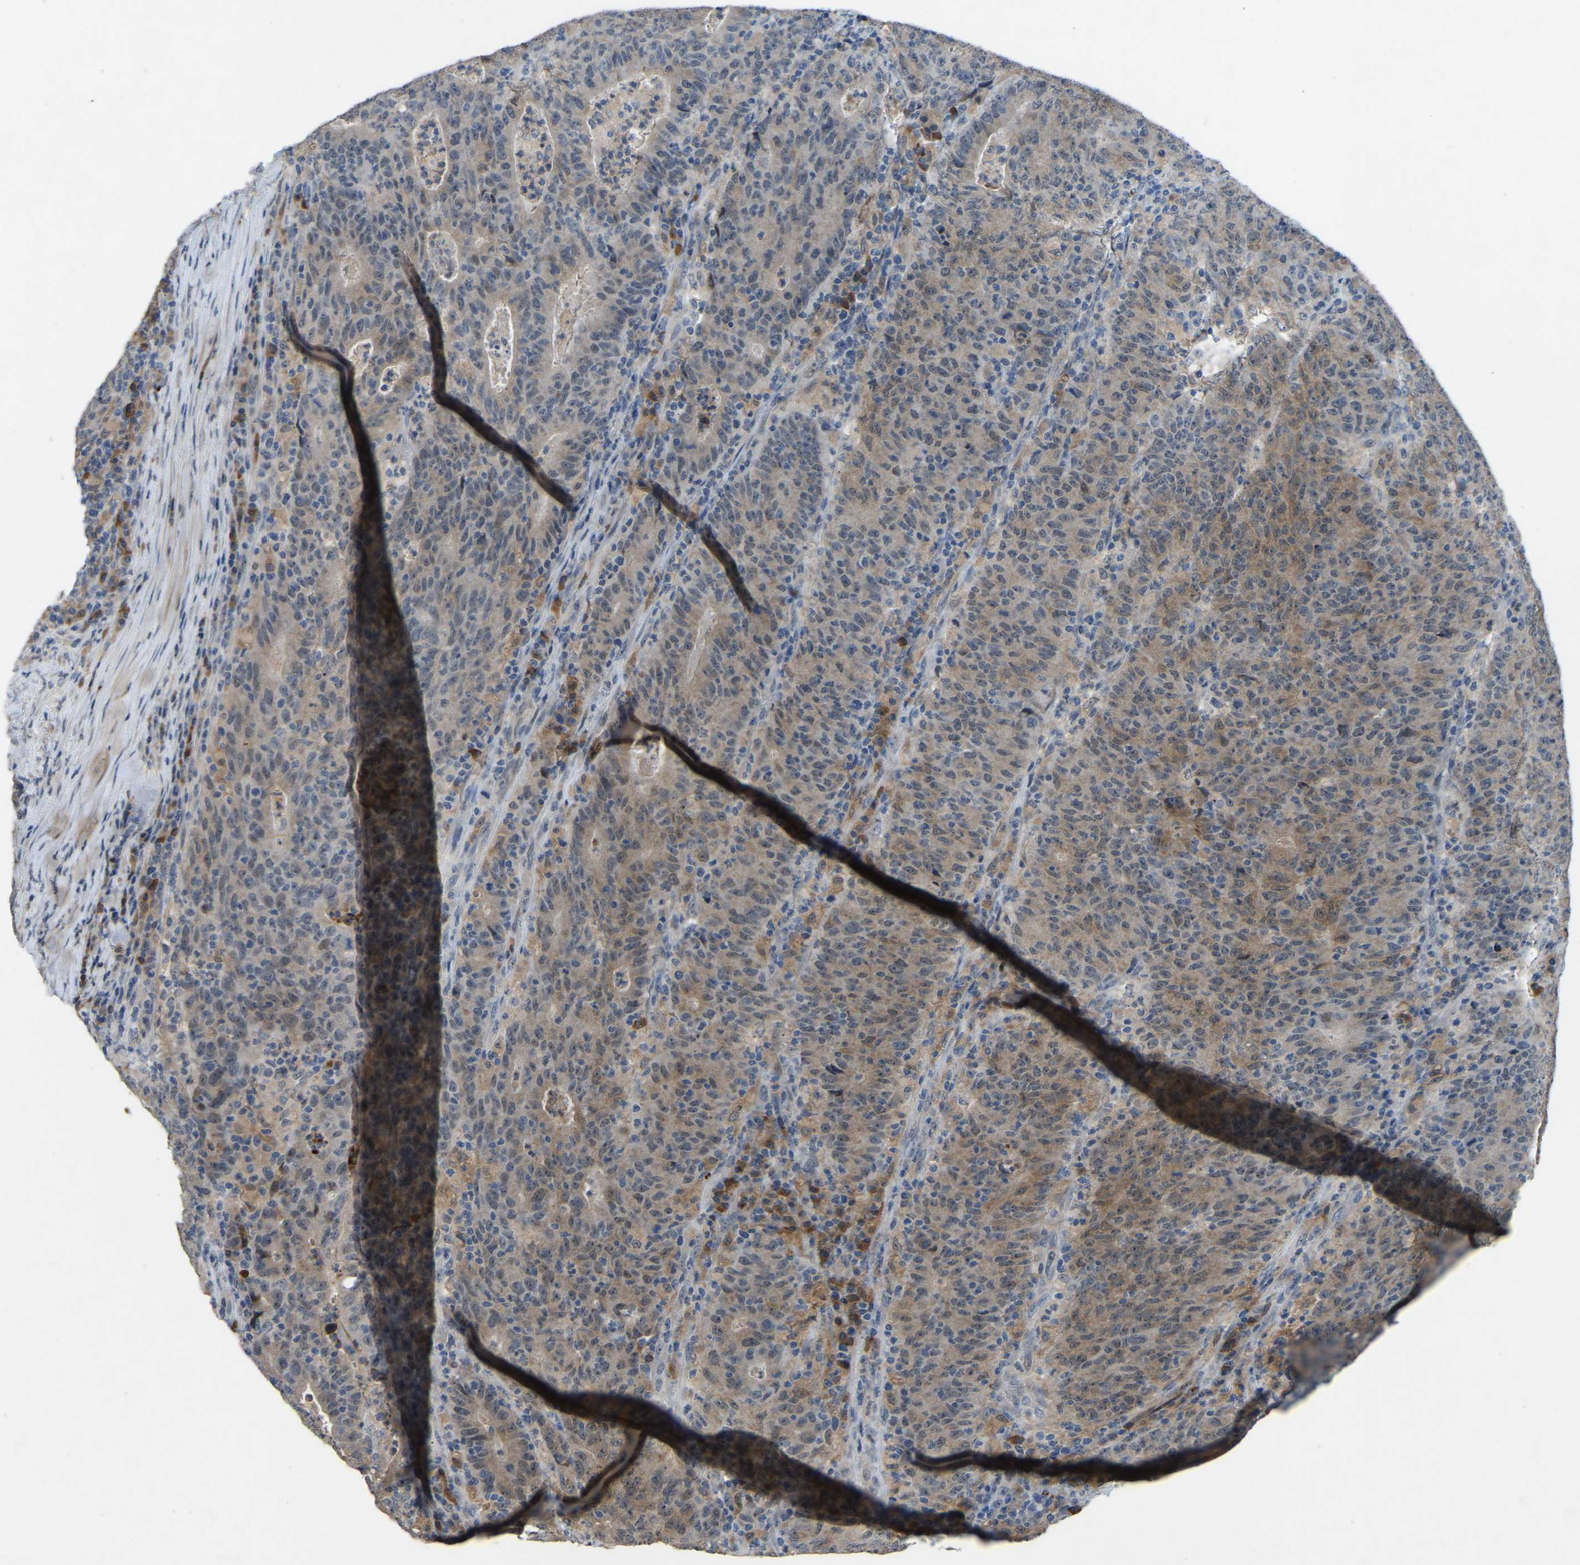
{"staining": {"intensity": "weak", "quantity": "25%-75%", "location": "cytoplasmic/membranous"}, "tissue": "colorectal cancer", "cell_type": "Tumor cells", "image_type": "cancer", "snomed": [{"axis": "morphology", "description": "Adenocarcinoma, NOS"}, {"axis": "topography", "description": "Colon"}], "caption": "Brown immunohistochemical staining in human colorectal adenocarcinoma demonstrates weak cytoplasmic/membranous positivity in about 25%-75% of tumor cells.", "gene": "FHIT", "patient": {"sex": "female", "age": 75}}